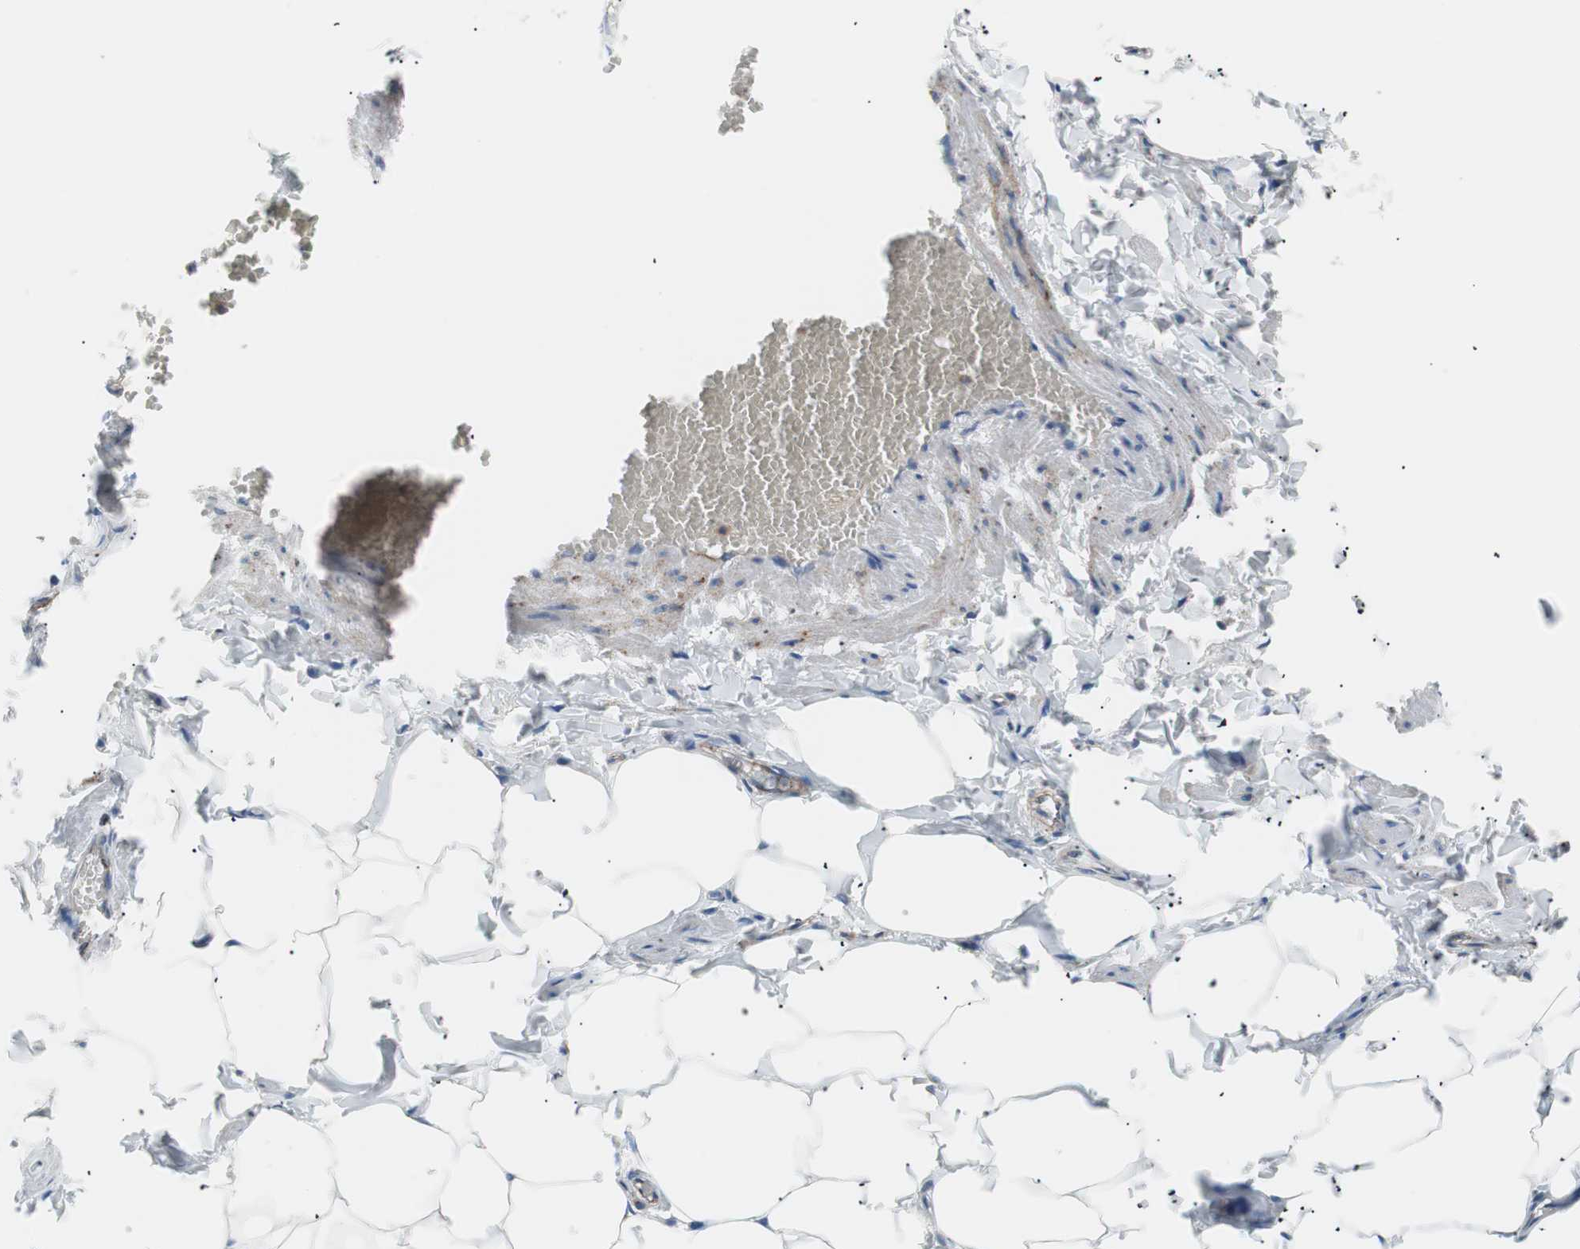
{"staining": {"intensity": "moderate", "quantity": "25%-75%", "location": "cytoplasmic/membranous"}, "tissue": "adipose tissue", "cell_type": "Adipocytes", "image_type": "normal", "snomed": [{"axis": "morphology", "description": "Normal tissue, NOS"}, {"axis": "topography", "description": "Vascular tissue"}], "caption": "Protein expression by immunohistochemistry demonstrates moderate cytoplasmic/membranous positivity in approximately 25%-75% of adipocytes in benign adipose tissue.", "gene": "FLOT2", "patient": {"sex": "male", "age": 41}}